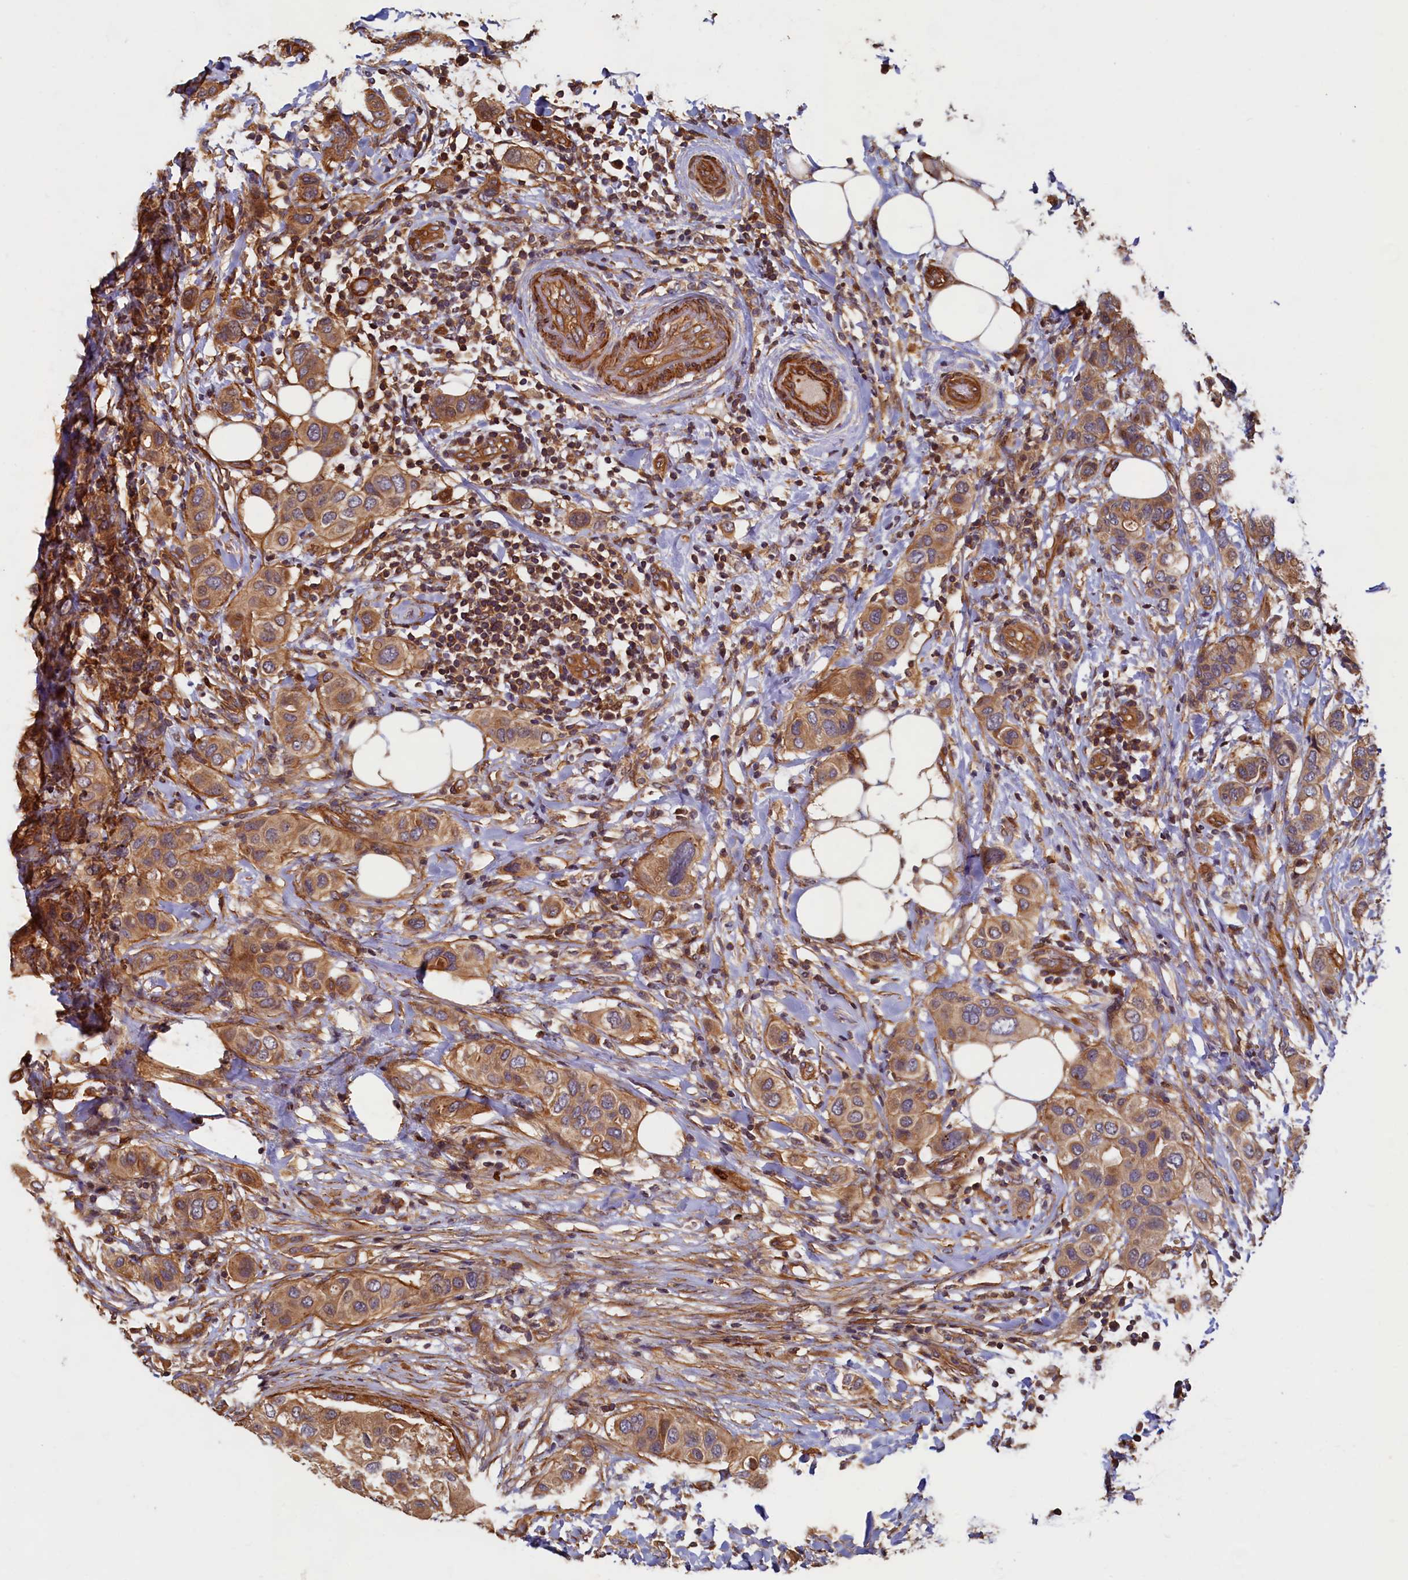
{"staining": {"intensity": "moderate", "quantity": ">75%", "location": "cytoplasmic/membranous"}, "tissue": "breast cancer", "cell_type": "Tumor cells", "image_type": "cancer", "snomed": [{"axis": "morphology", "description": "Lobular carcinoma"}, {"axis": "topography", "description": "Breast"}], "caption": "Brown immunohistochemical staining in breast lobular carcinoma displays moderate cytoplasmic/membranous positivity in approximately >75% of tumor cells. Using DAB (brown) and hematoxylin (blue) stains, captured at high magnification using brightfield microscopy.", "gene": "CCDC102B", "patient": {"sex": "female", "age": 51}}